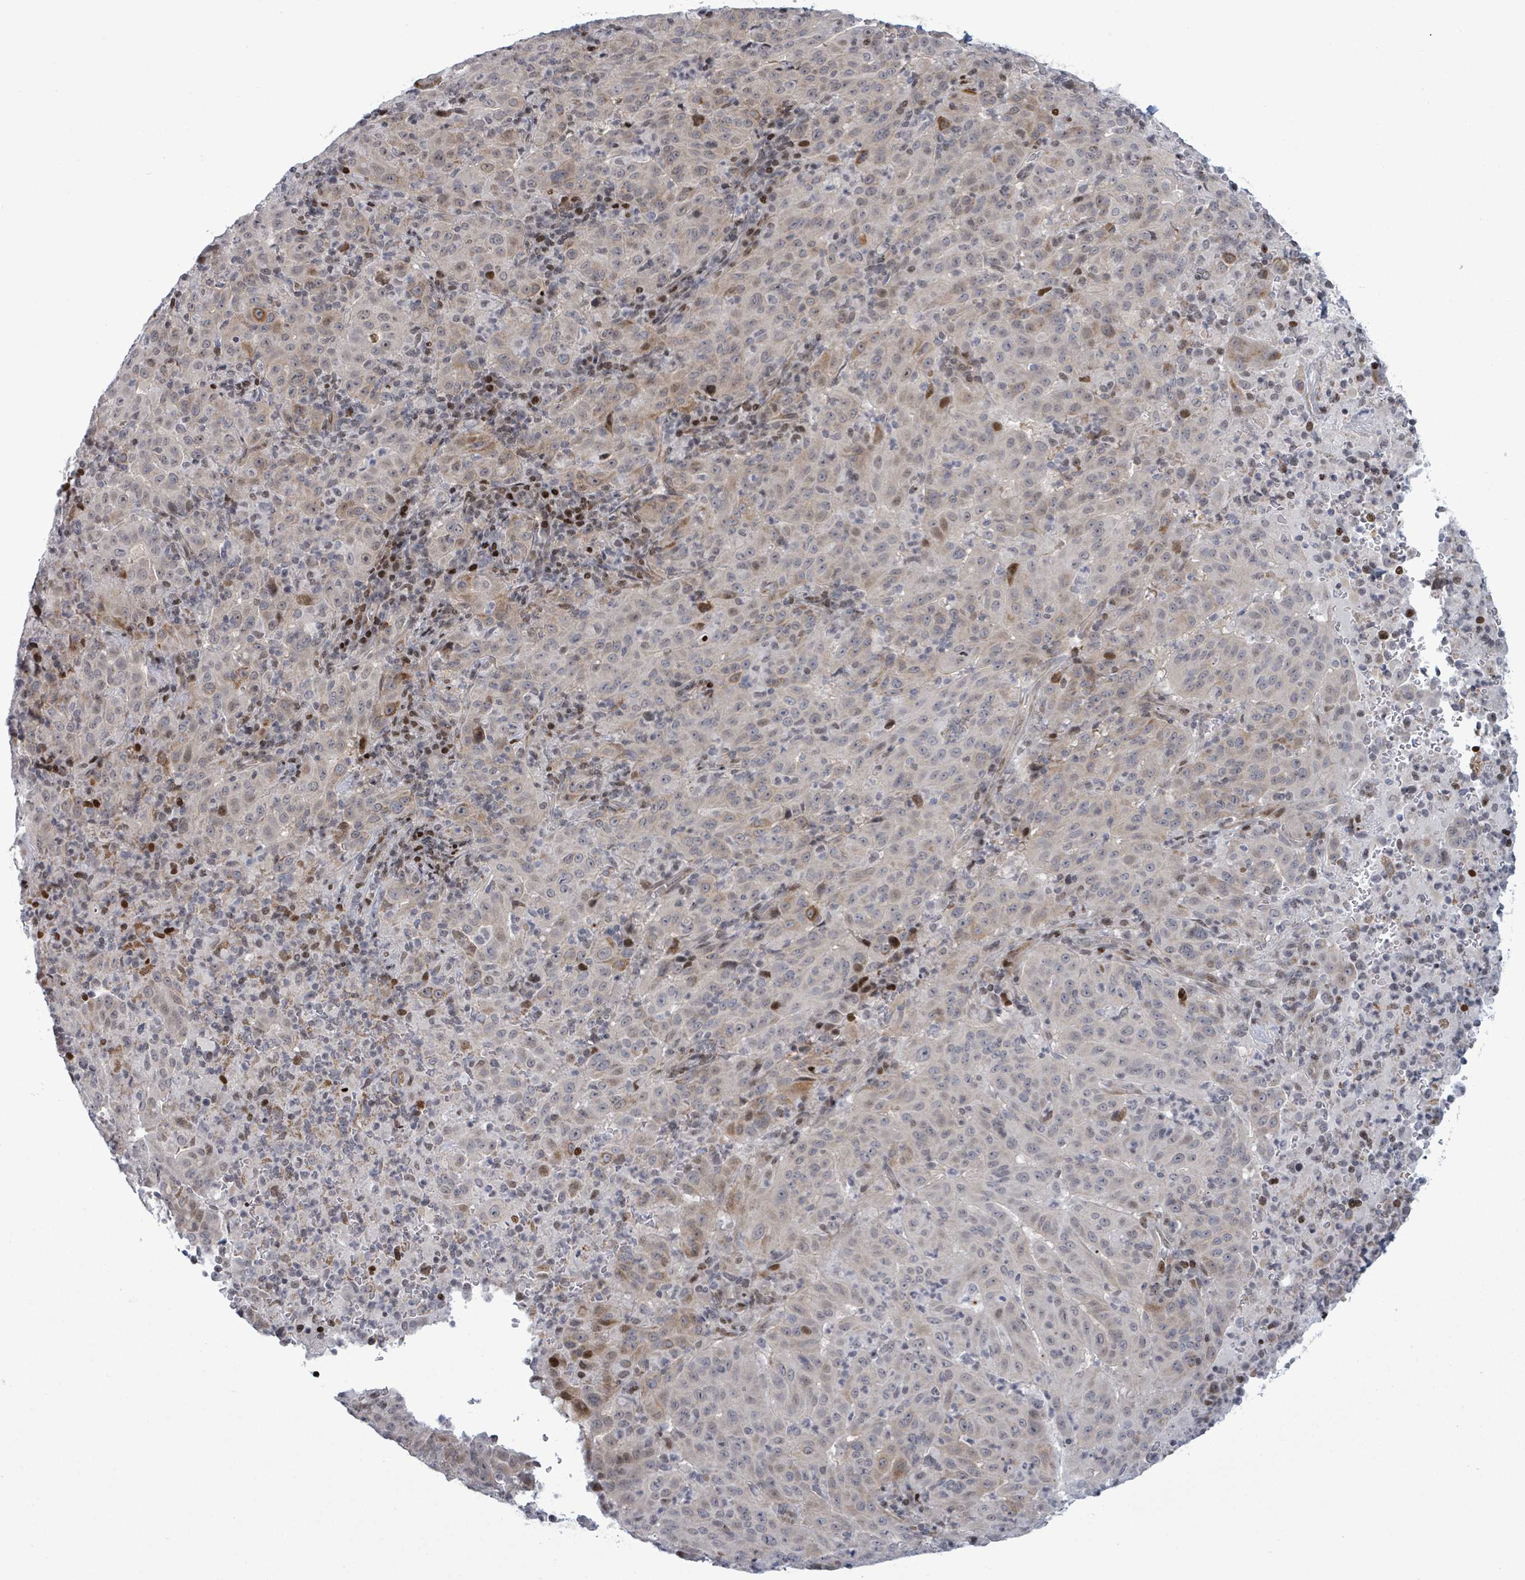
{"staining": {"intensity": "moderate", "quantity": "<25%", "location": "cytoplasmic/membranous"}, "tissue": "pancreatic cancer", "cell_type": "Tumor cells", "image_type": "cancer", "snomed": [{"axis": "morphology", "description": "Adenocarcinoma, NOS"}, {"axis": "topography", "description": "Pancreas"}], "caption": "About <25% of tumor cells in pancreatic cancer show moderate cytoplasmic/membranous protein positivity as visualized by brown immunohistochemical staining.", "gene": "FNDC4", "patient": {"sex": "male", "age": 63}}